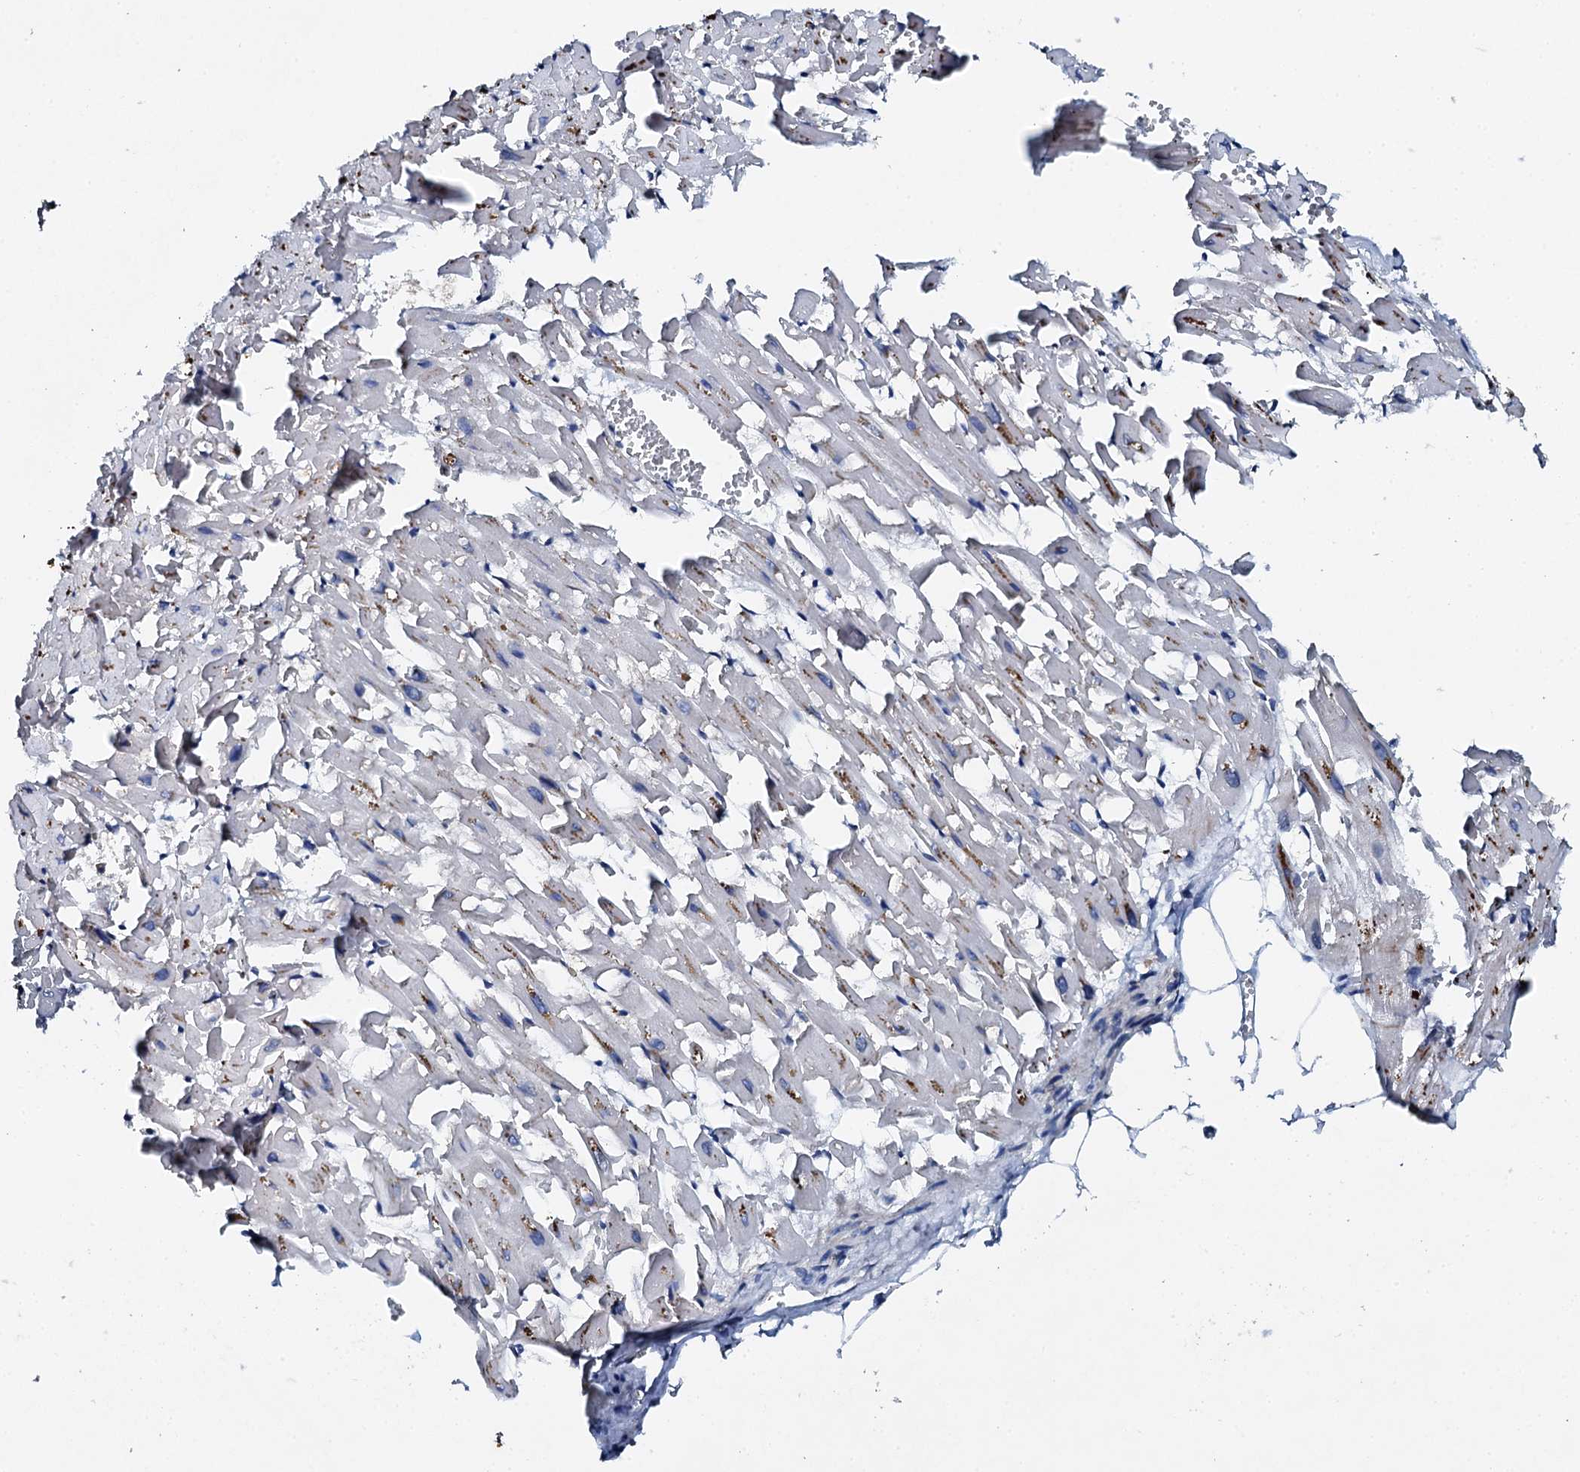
{"staining": {"intensity": "weak", "quantity": "25%-75%", "location": "cytoplasmic/membranous"}, "tissue": "heart muscle", "cell_type": "Cardiomyocytes", "image_type": "normal", "snomed": [{"axis": "morphology", "description": "Normal tissue, NOS"}, {"axis": "topography", "description": "Heart"}], "caption": "Immunohistochemical staining of unremarkable heart muscle shows 25%-75% levels of weak cytoplasmic/membranous protein positivity in about 25%-75% of cardiomyocytes. (Brightfield microscopy of DAB IHC at high magnification).", "gene": "EDC4", "patient": {"sex": "female", "age": 64}}